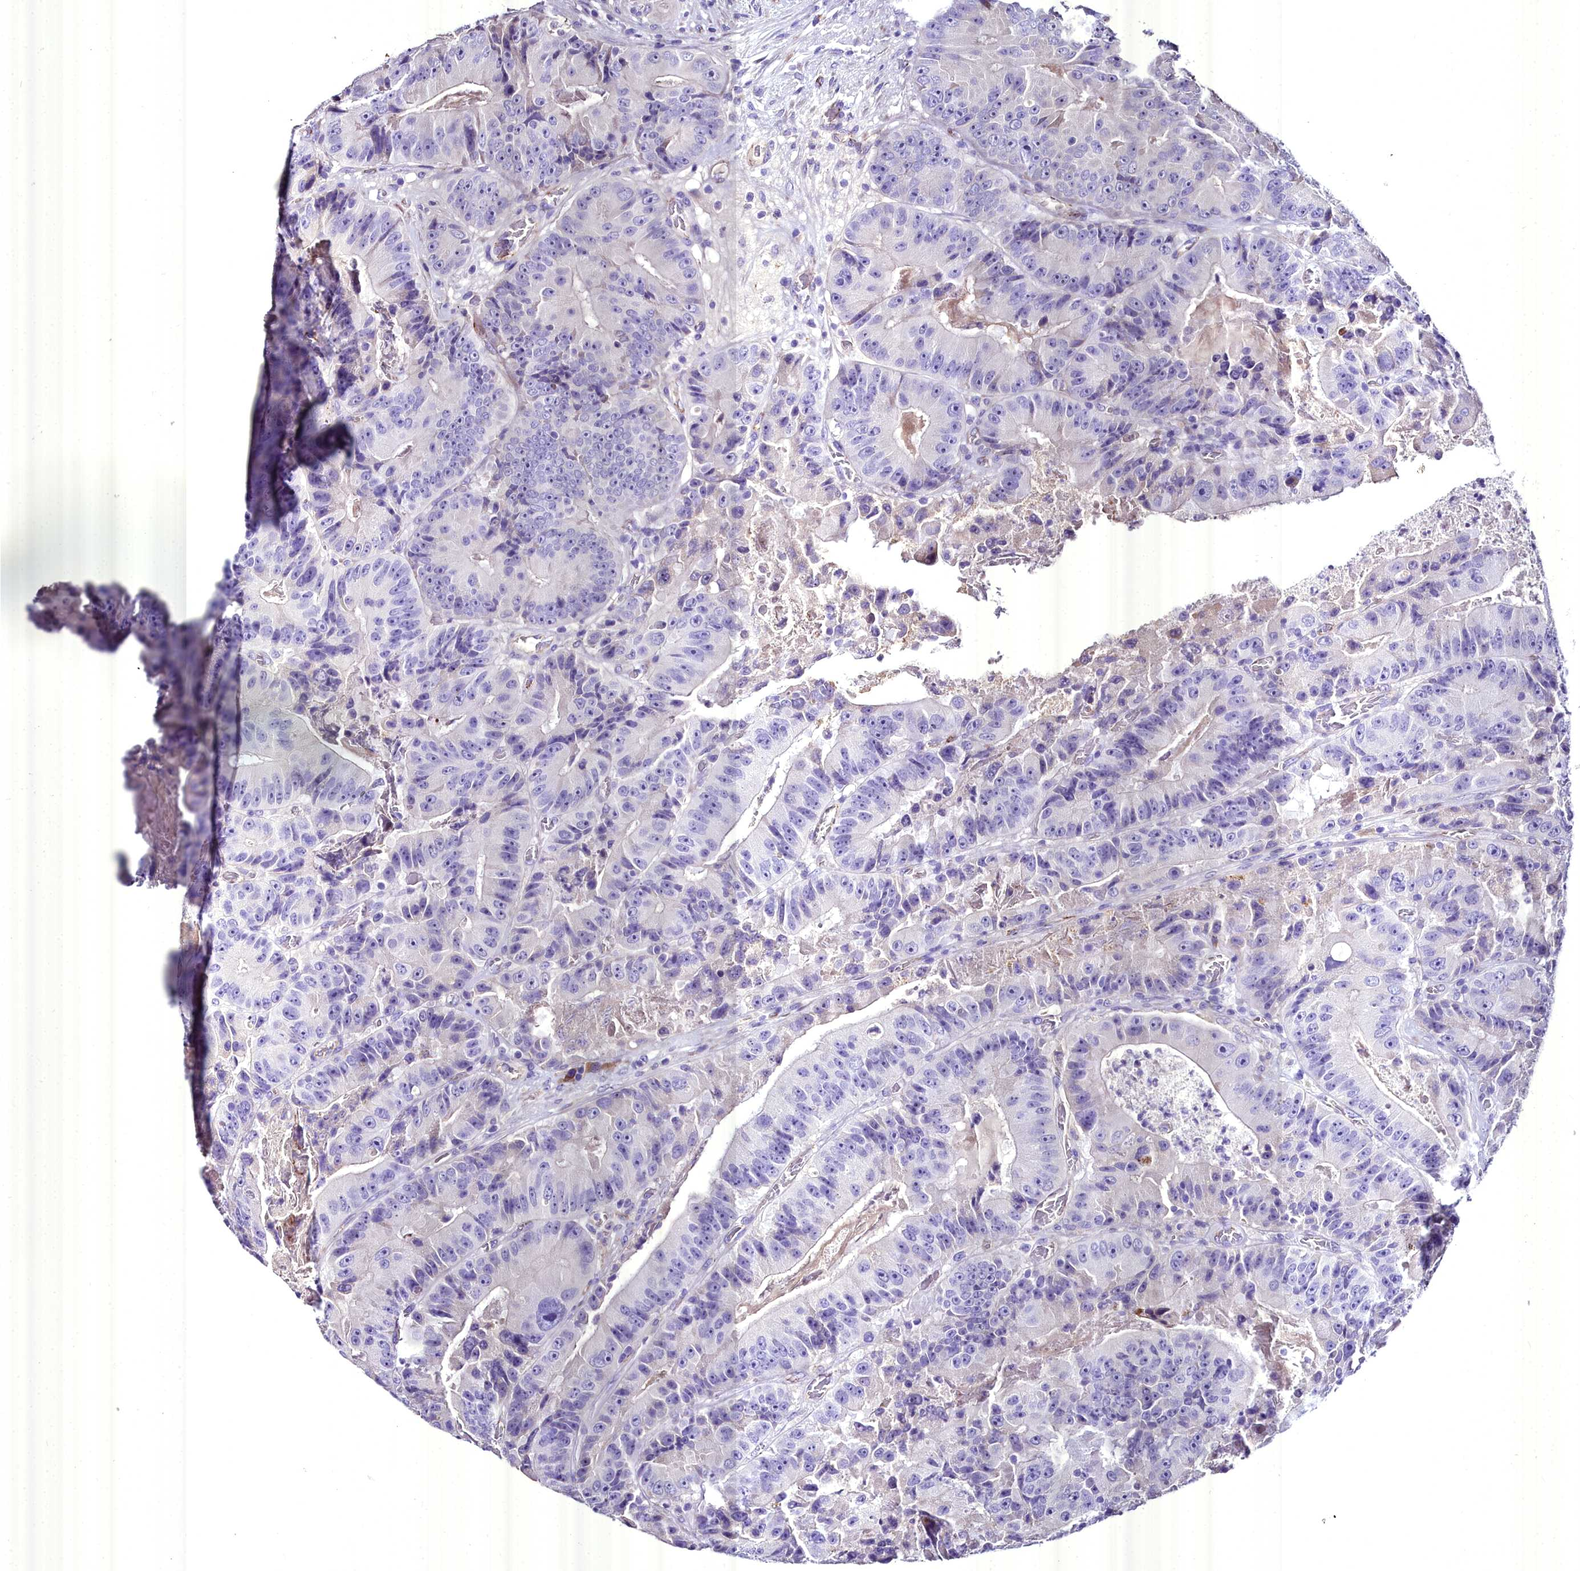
{"staining": {"intensity": "negative", "quantity": "none", "location": "none"}, "tissue": "colorectal cancer", "cell_type": "Tumor cells", "image_type": "cancer", "snomed": [{"axis": "morphology", "description": "Adenocarcinoma, NOS"}, {"axis": "topography", "description": "Colon"}], "caption": "Tumor cells are negative for protein expression in human colorectal cancer.", "gene": "MS4A18", "patient": {"sex": "female", "age": 86}}